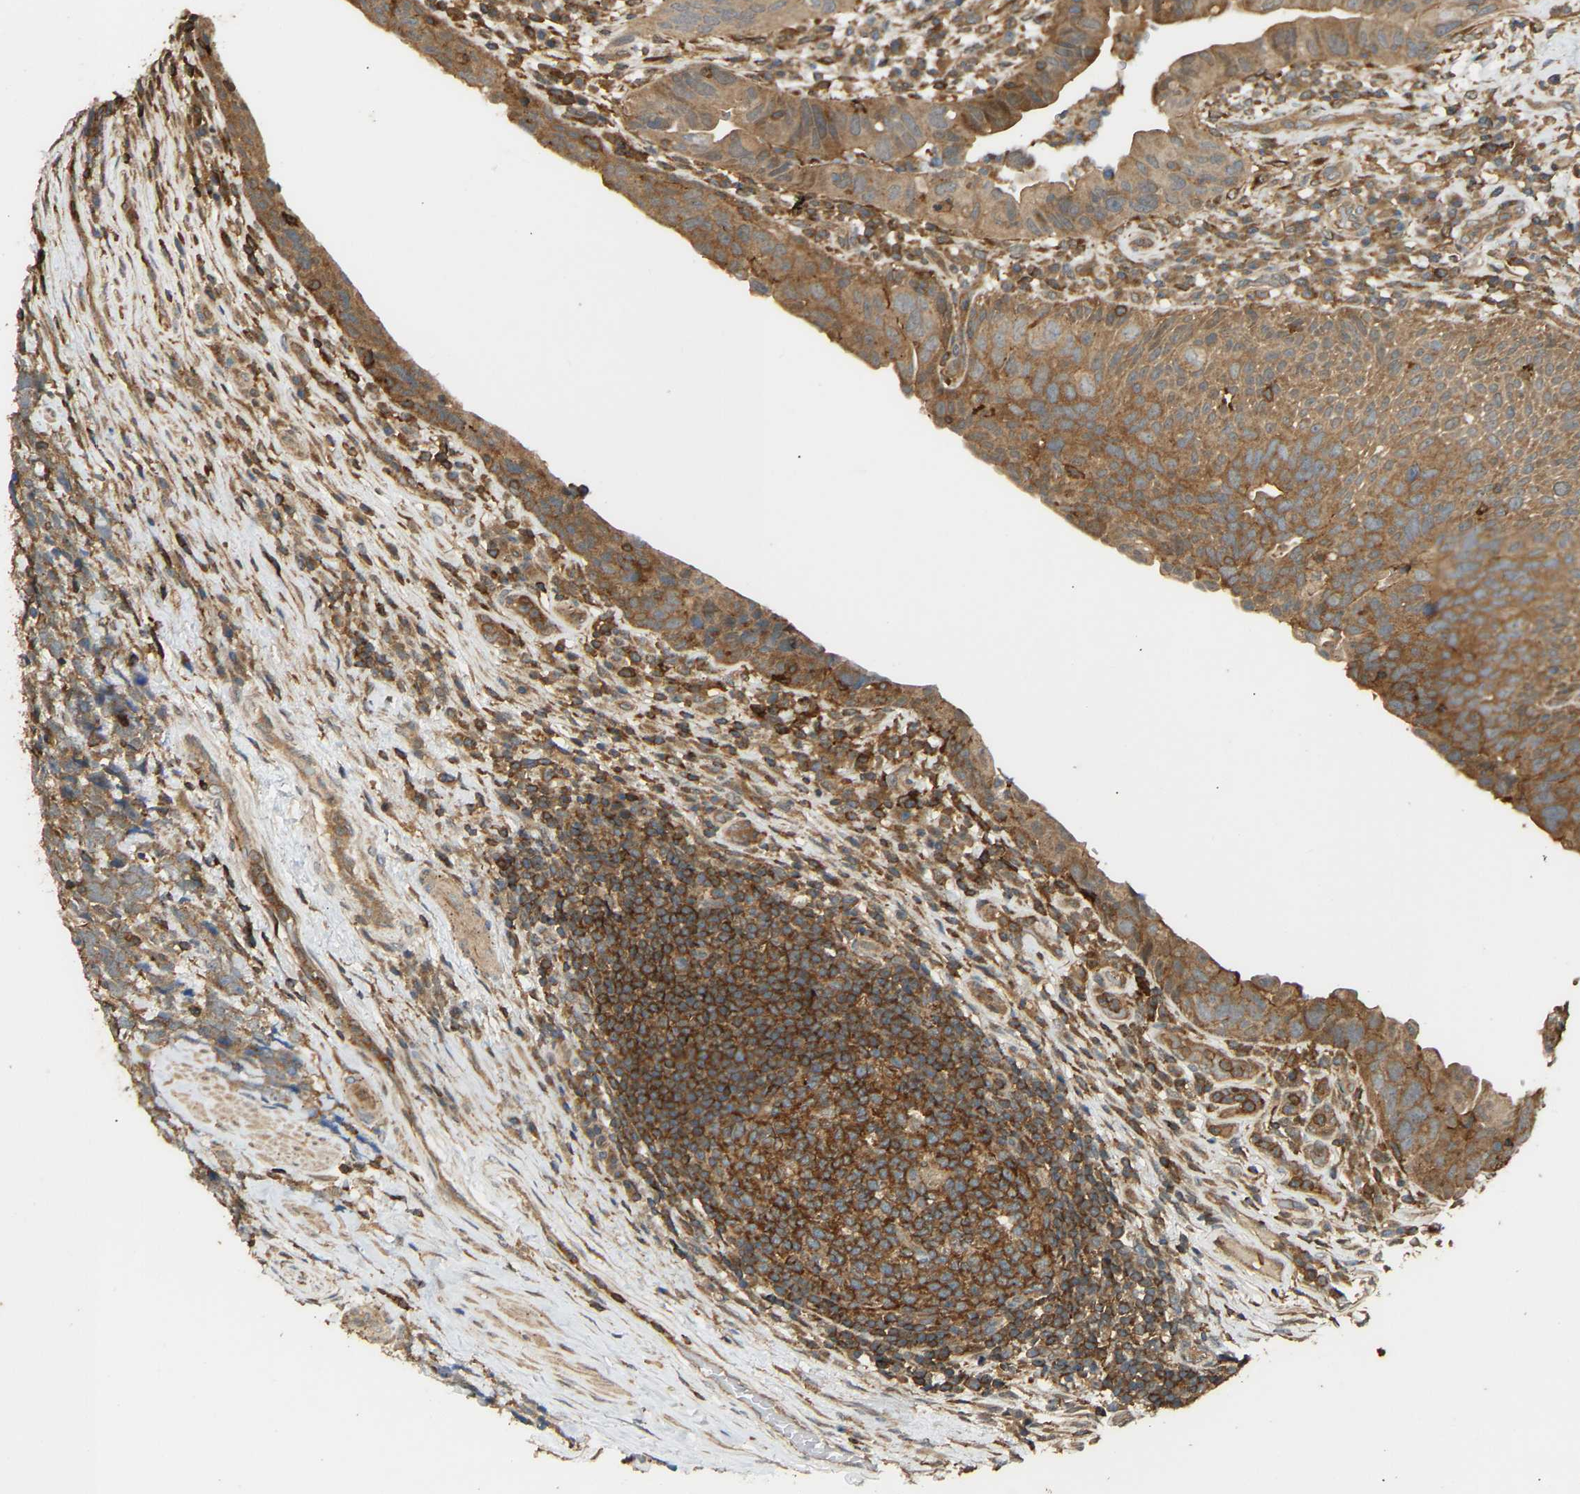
{"staining": {"intensity": "moderate", "quantity": ">75%", "location": "cytoplasmic/membranous"}, "tissue": "urothelial cancer", "cell_type": "Tumor cells", "image_type": "cancer", "snomed": [{"axis": "morphology", "description": "Urothelial carcinoma, High grade"}, {"axis": "topography", "description": "Urinary bladder"}], "caption": "Moderate cytoplasmic/membranous protein positivity is identified in about >75% of tumor cells in high-grade urothelial carcinoma.", "gene": "GOPC", "patient": {"sex": "female", "age": 82}}